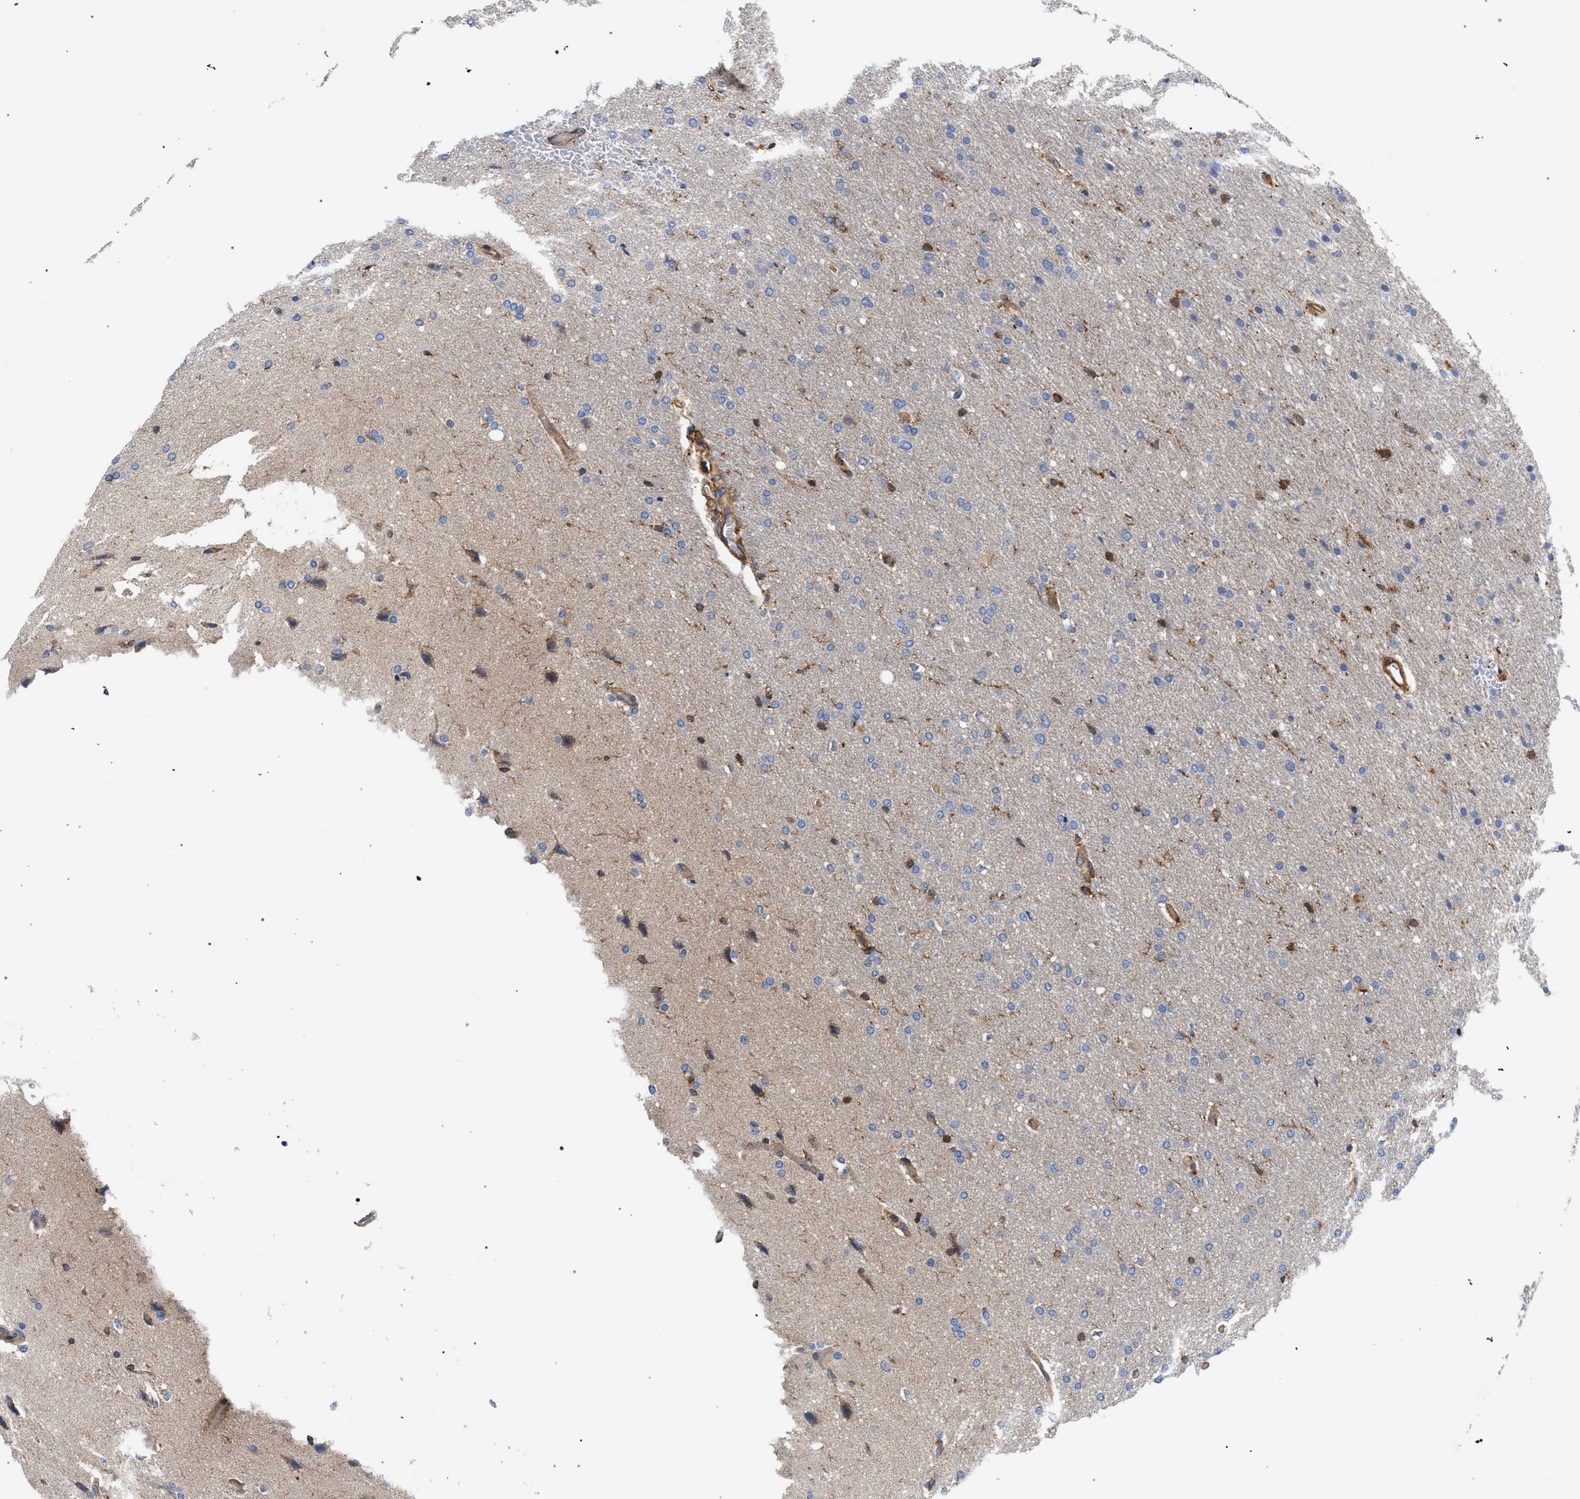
{"staining": {"intensity": "moderate", "quantity": "<25%", "location": "cytoplasmic/membranous"}, "tissue": "glioma", "cell_type": "Tumor cells", "image_type": "cancer", "snomed": [{"axis": "morphology", "description": "Glioma, malignant, Low grade"}, {"axis": "topography", "description": "Brain"}], "caption": "Glioma tissue demonstrates moderate cytoplasmic/membranous positivity in approximately <25% of tumor cells, visualized by immunohistochemistry. (IHC, brightfield microscopy, high magnification).", "gene": "LASP1", "patient": {"sex": "female", "age": 37}}